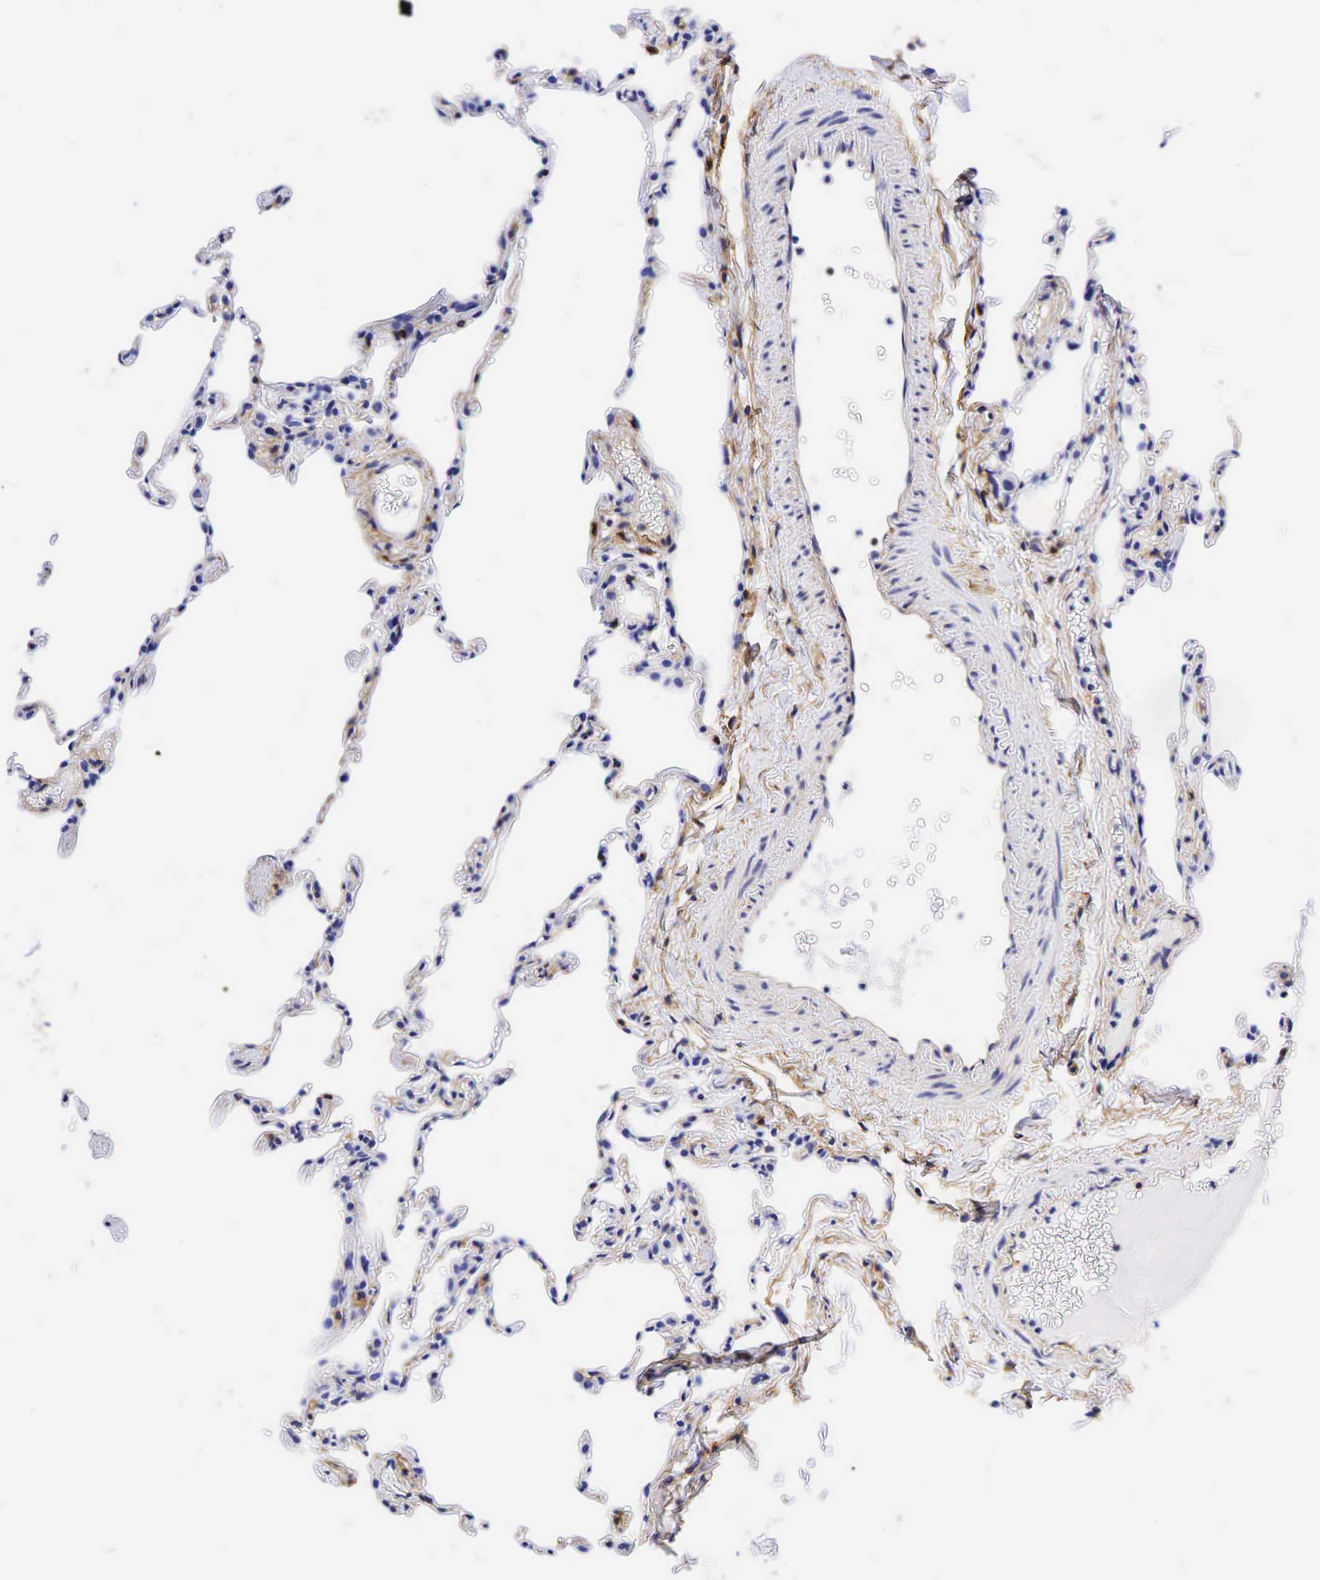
{"staining": {"intensity": "weak", "quantity": "<25%", "location": "cytoplasmic/membranous"}, "tissue": "lung", "cell_type": "Alveolar cells", "image_type": "normal", "snomed": [{"axis": "morphology", "description": "Normal tissue, NOS"}, {"axis": "topography", "description": "Lung"}], "caption": "Immunohistochemical staining of benign human lung demonstrates no significant expression in alveolar cells.", "gene": "CD99", "patient": {"sex": "female", "age": 61}}